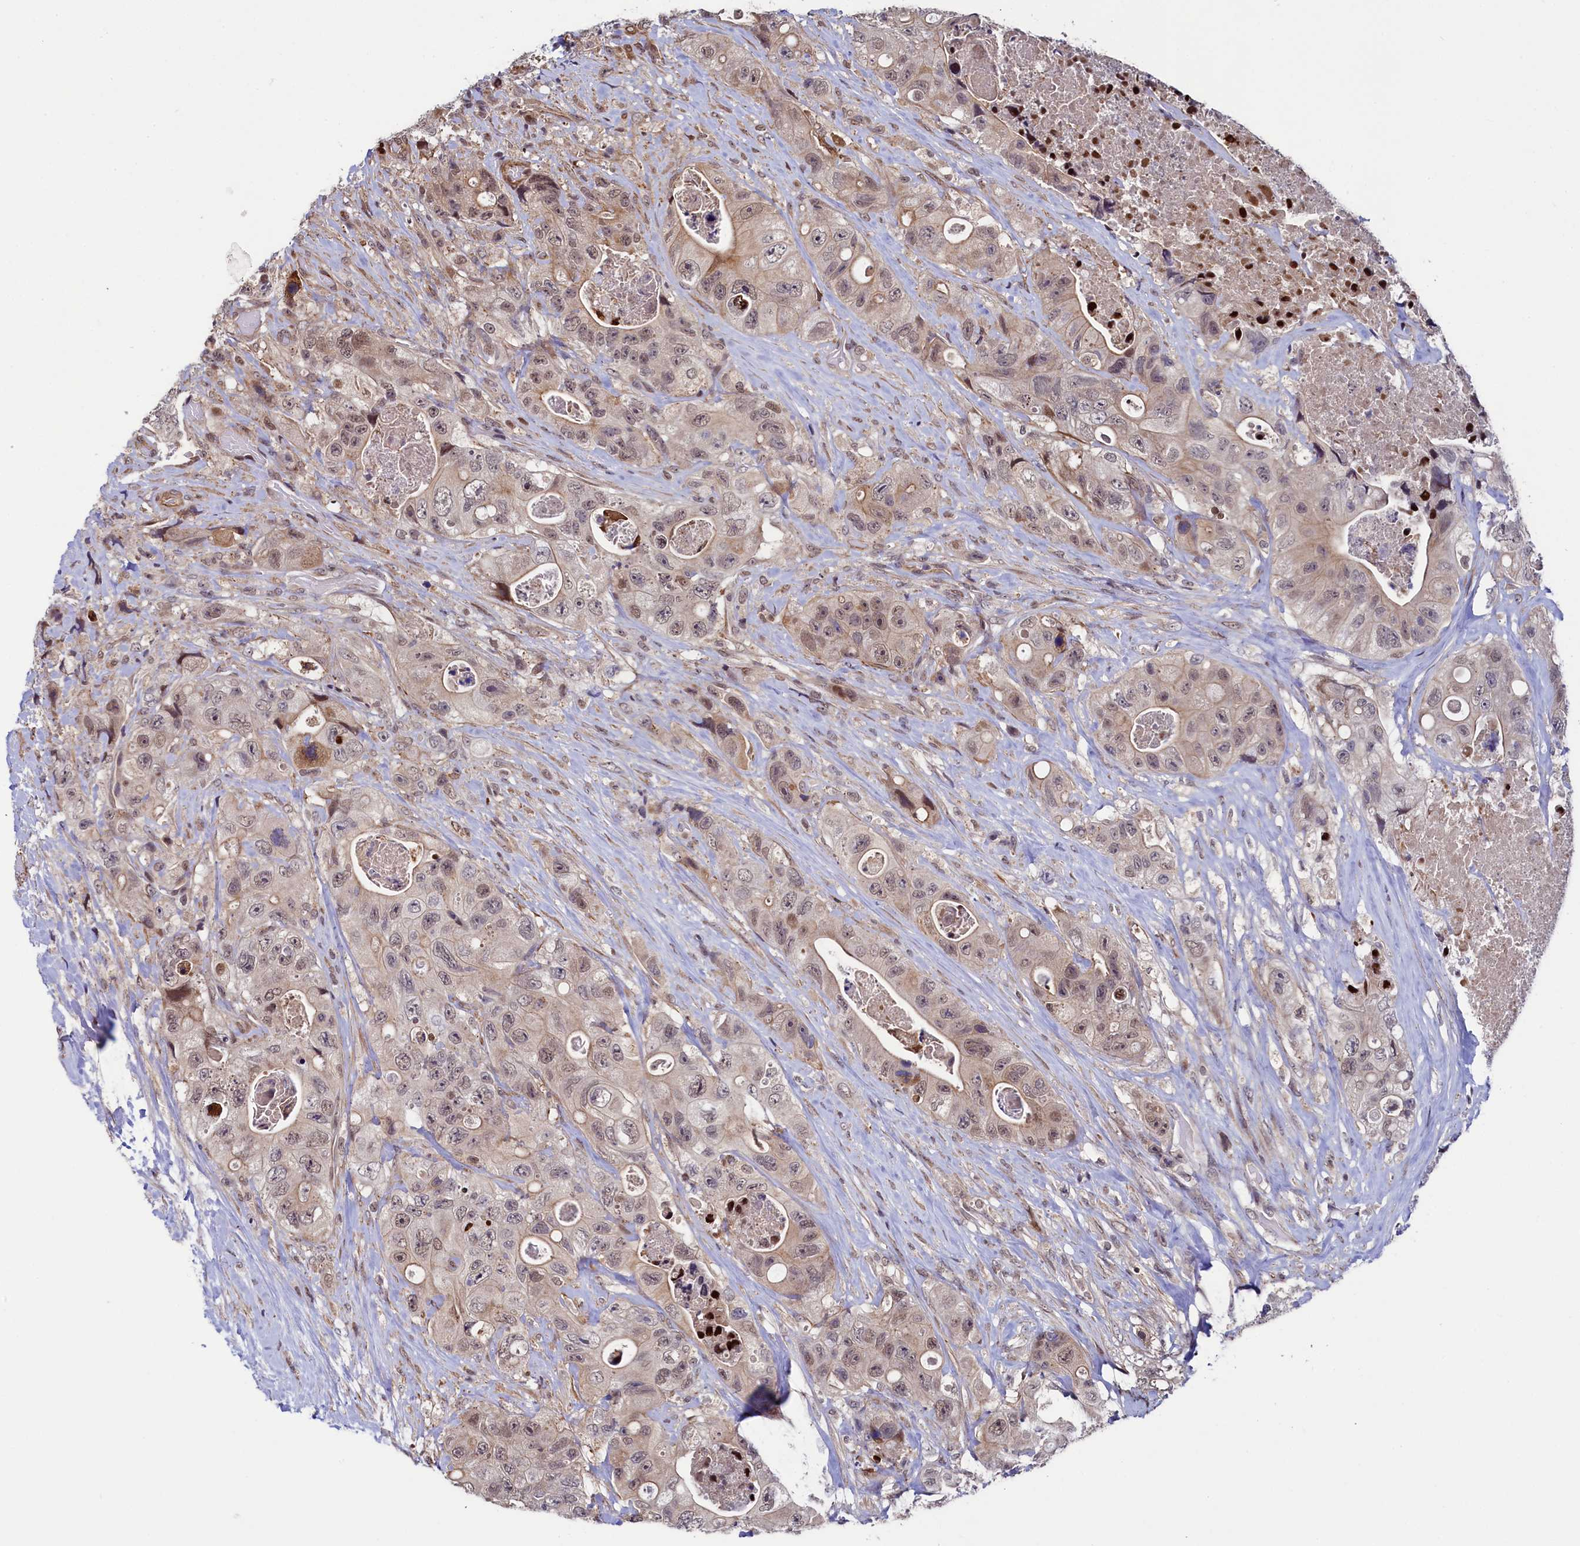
{"staining": {"intensity": "weak", "quantity": ">75%", "location": "nuclear"}, "tissue": "colorectal cancer", "cell_type": "Tumor cells", "image_type": "cancer", "snomed": [{"axis": "morphology", "description": "Adenocarcinoma, NOS"}, {"axis": "topography", "description": "Colon"}], "caption": "Colorectal cancer (adenocarcinoma) stained with DAB IHC demonstrates low levels of weak nuclear staining in about >75% of tumor cells. (Brightfield microscopy of DAB IHC at high magnification).", "gene": "LEO1", "patient": {"sex": "female", "age": 46}}